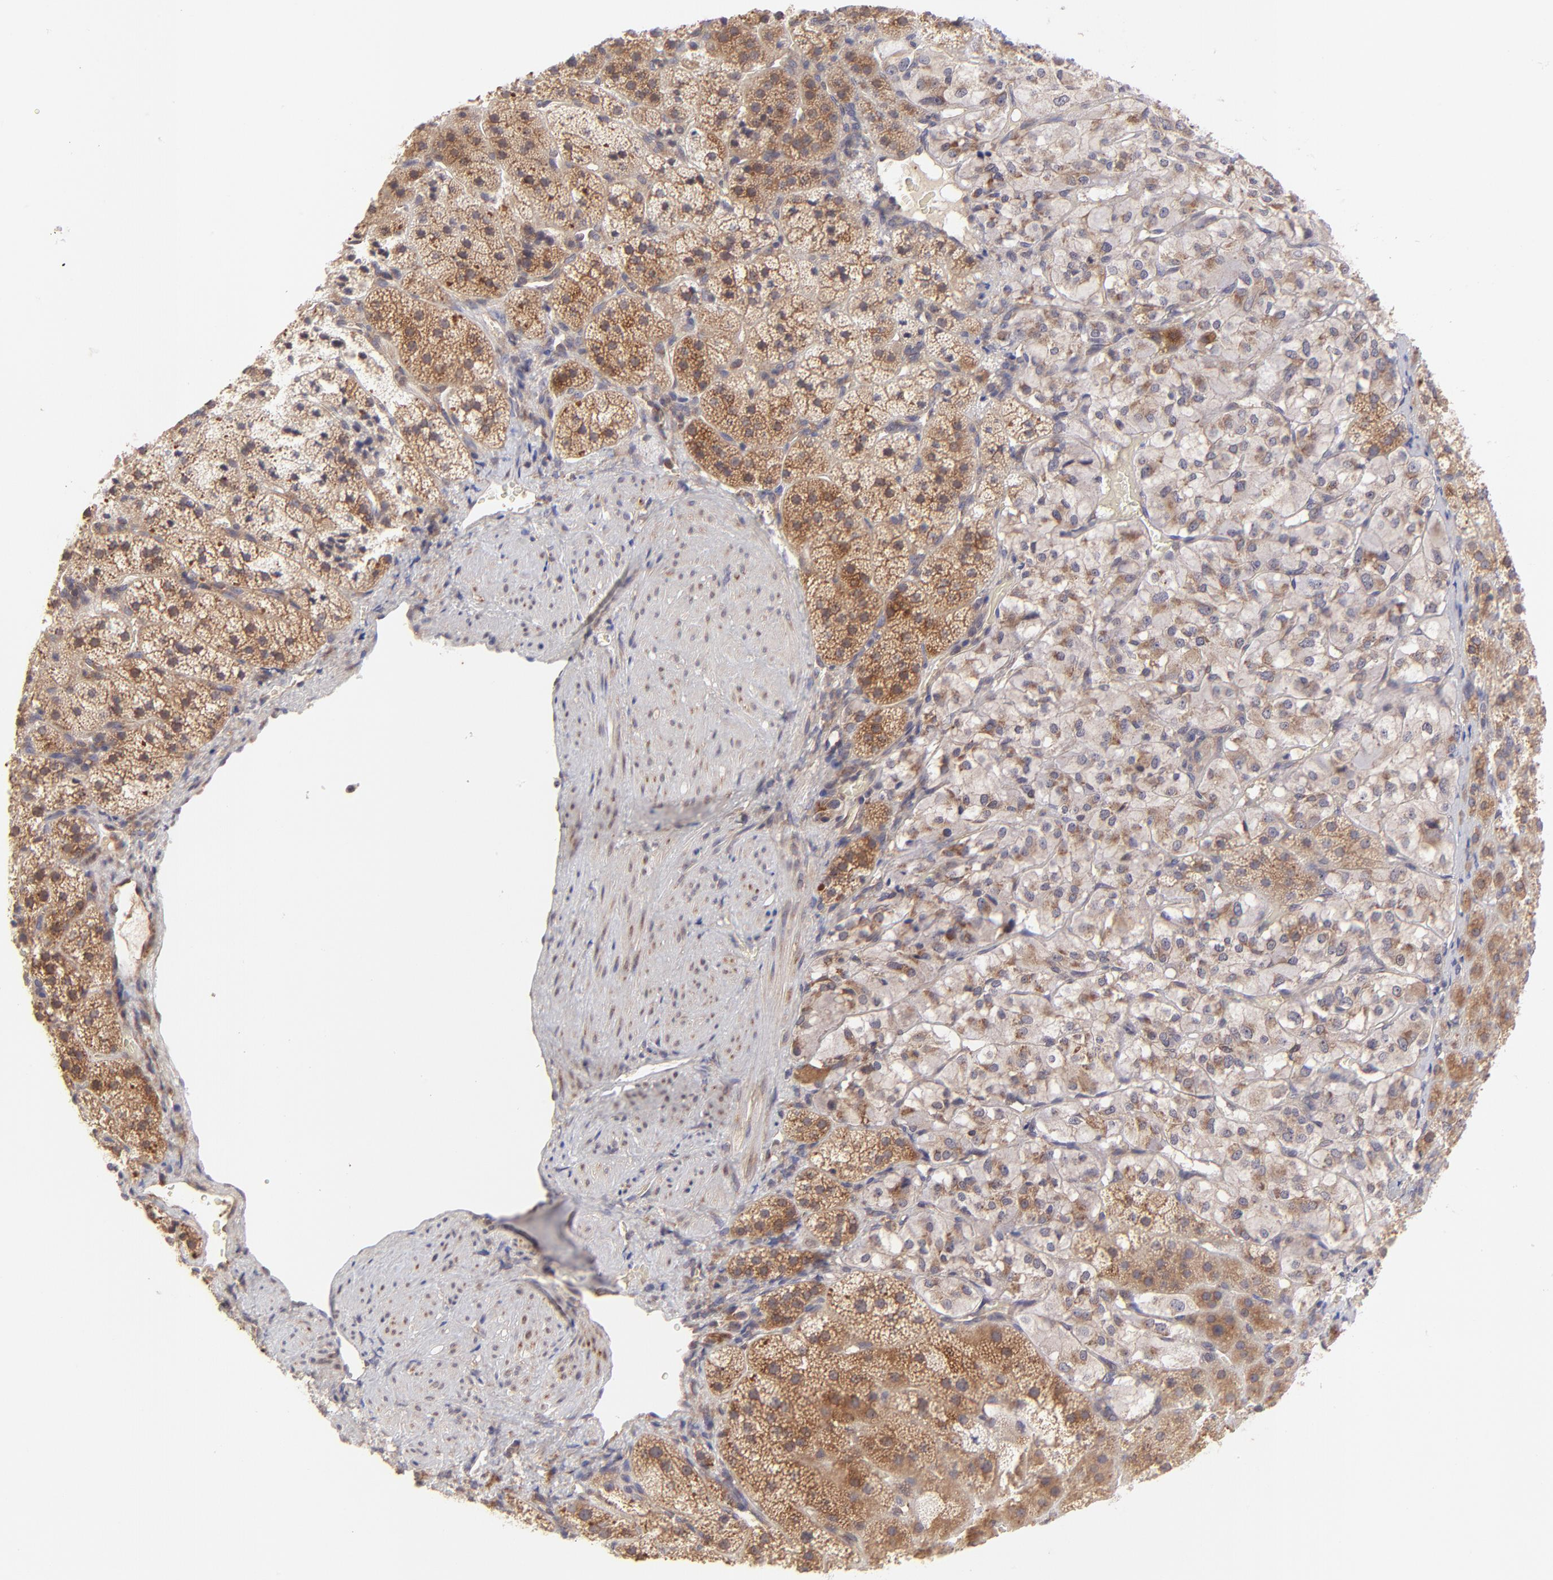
{"staining": {"intensity": "moderate", "quantity": ">75%", "location": "cytoplasmic/membranous"}, "tissue": "adrenal gland", "cell_type": "Glandular cells", "image_type": "normal", "snomed": [{"axis": "morphology", "description": "Normal tissue, NOS"}, {"axis": "topography", "description": "Adrenal gland"}], "caption": "This photomicrograph demonstrates unremarkable adrenal gland stained with immunohistochemistry to label a protein in brown. The cytoplasmic/membranous of glandular cells show moderate positivity for the protein. Nuclei are counter-stained blue.", "gene": "TNRC6B", "patient": {"sex": "female", "age": 44}}